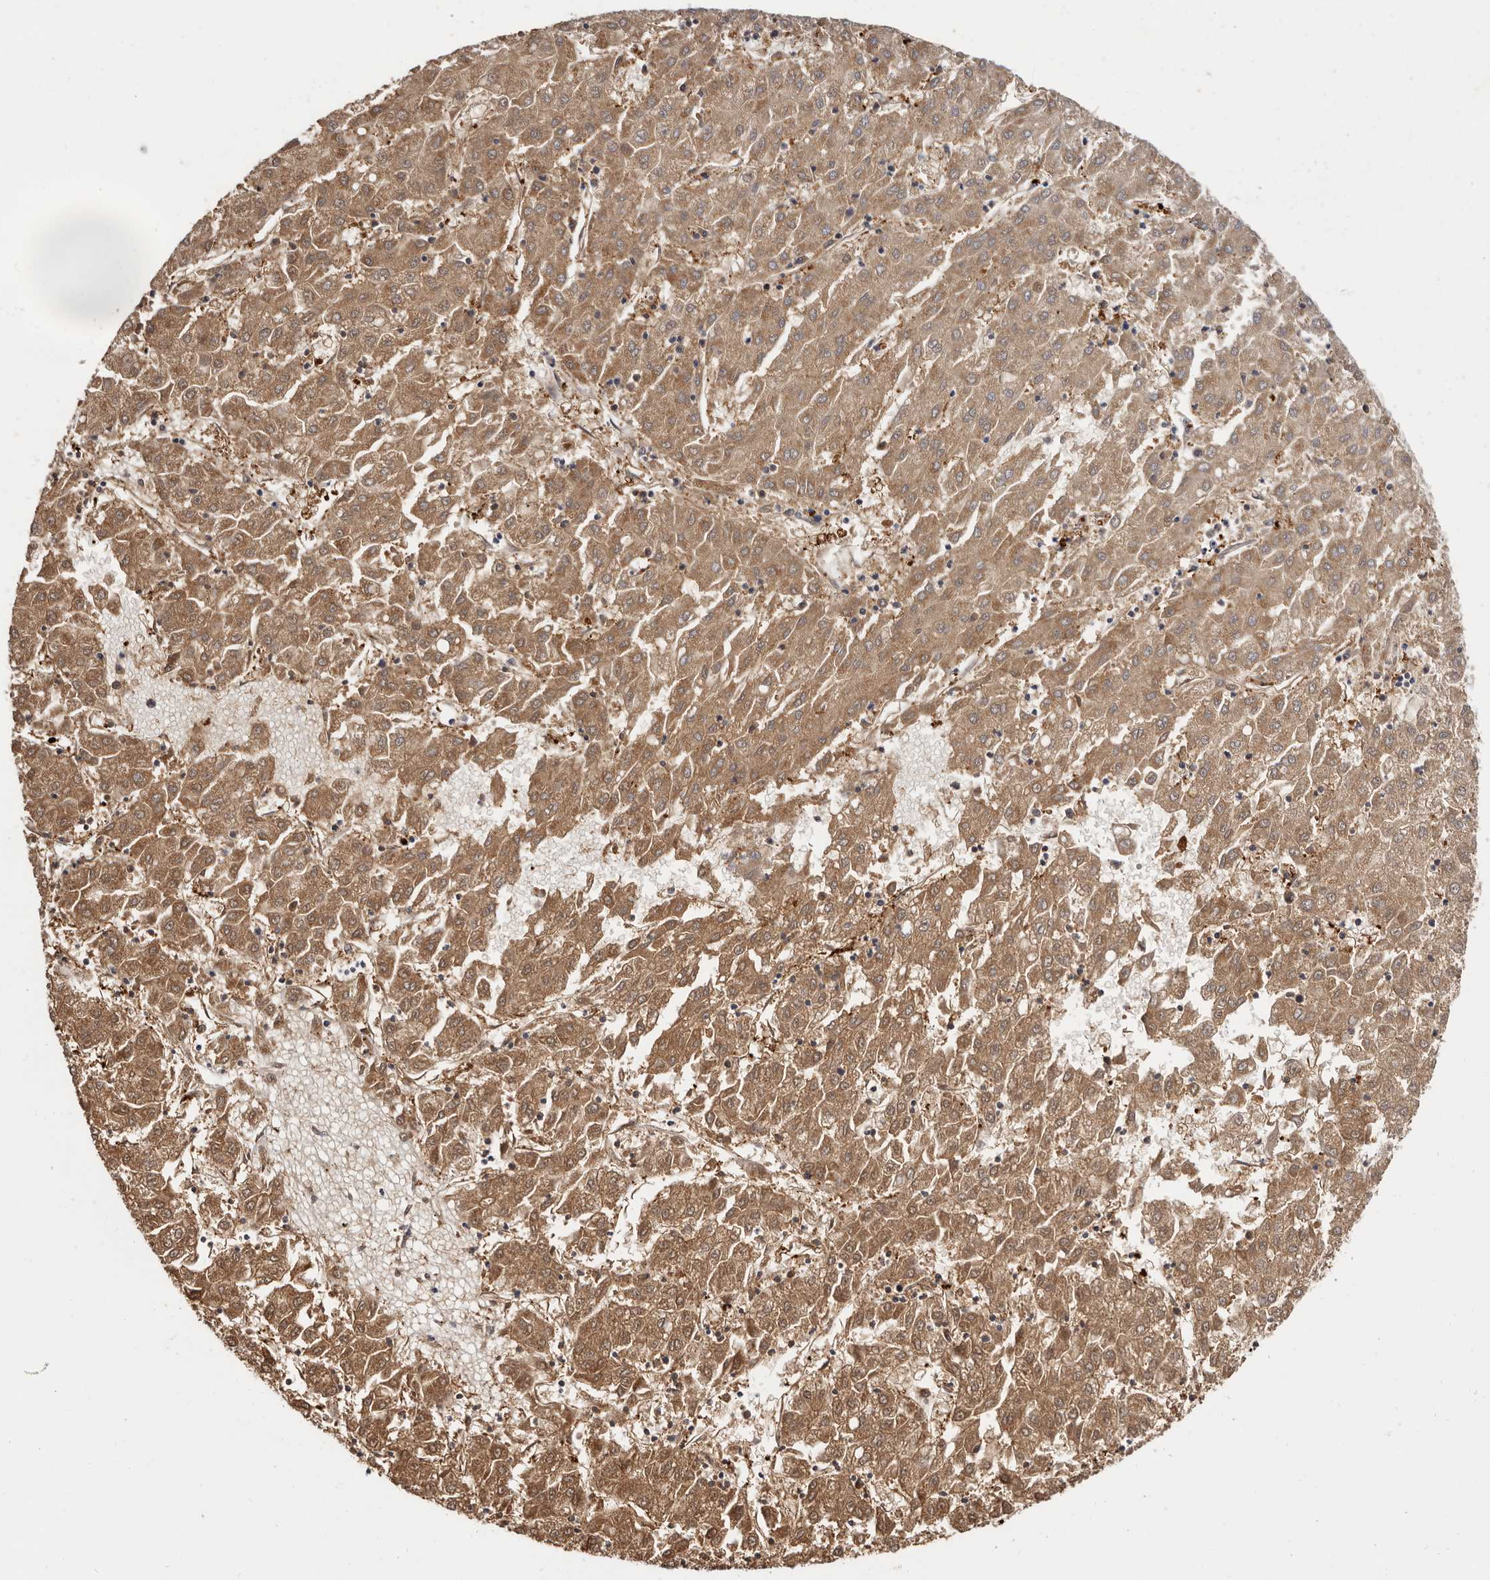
{"staining": {"intensity": "strong", "quantity": ">75%", "location": "cytoplasmic/membranous"}, "tissue": "liver cancer", "cell_type": "Tumor cells", "image_type": "cancer", "snomed": [{"axis": "morphology", "description": "Carcinoma, Hepatocellular, NOS"}, {"axis": "topography", "description": "Liver"}], "caption": "Human liver cancer stained with a brown dye displays strong cytoplasmic/membranous positive expression in about >75% of tumor cells.", "gene": "LAP3", "patient": {"sex": "male", "age": 72}}